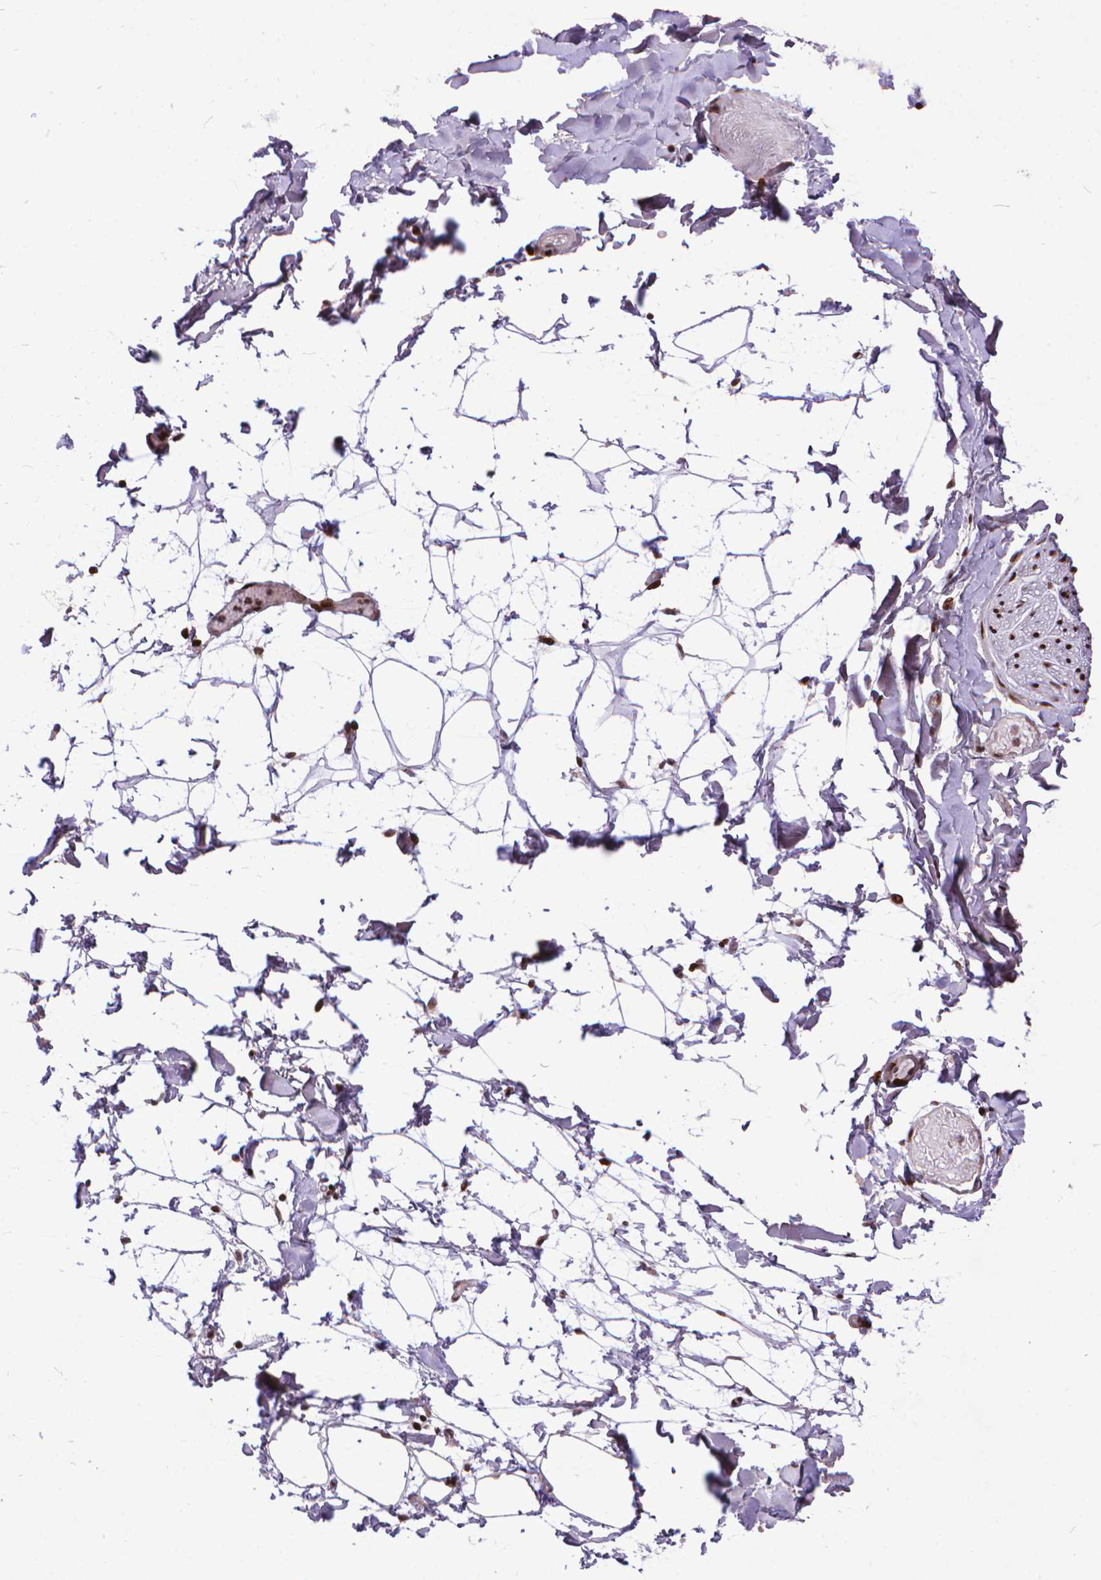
{"staining": {"intensity": "strong", "quantity": ">75%", "location": "nuclear"}, "tissue": "adipose tissue", "cell_type": "Adipocytes", "image_type": "normal", "snomed": [{"axis": "morphology", "description": "Normal tissue, NOS"}, {"axis": "topography", "description": "Gallbladder"}, {"axis": "topography", "description": "Peripheral nerve tissue"}], "caption": "This is a micrograph of immunohistochemistry (IHC) staining of normal adipose tissue, which shows strong positivity in the nuclear of adipocytes.", "gene": "AMER1", "patient": {"sex": "female", "age": 45}}